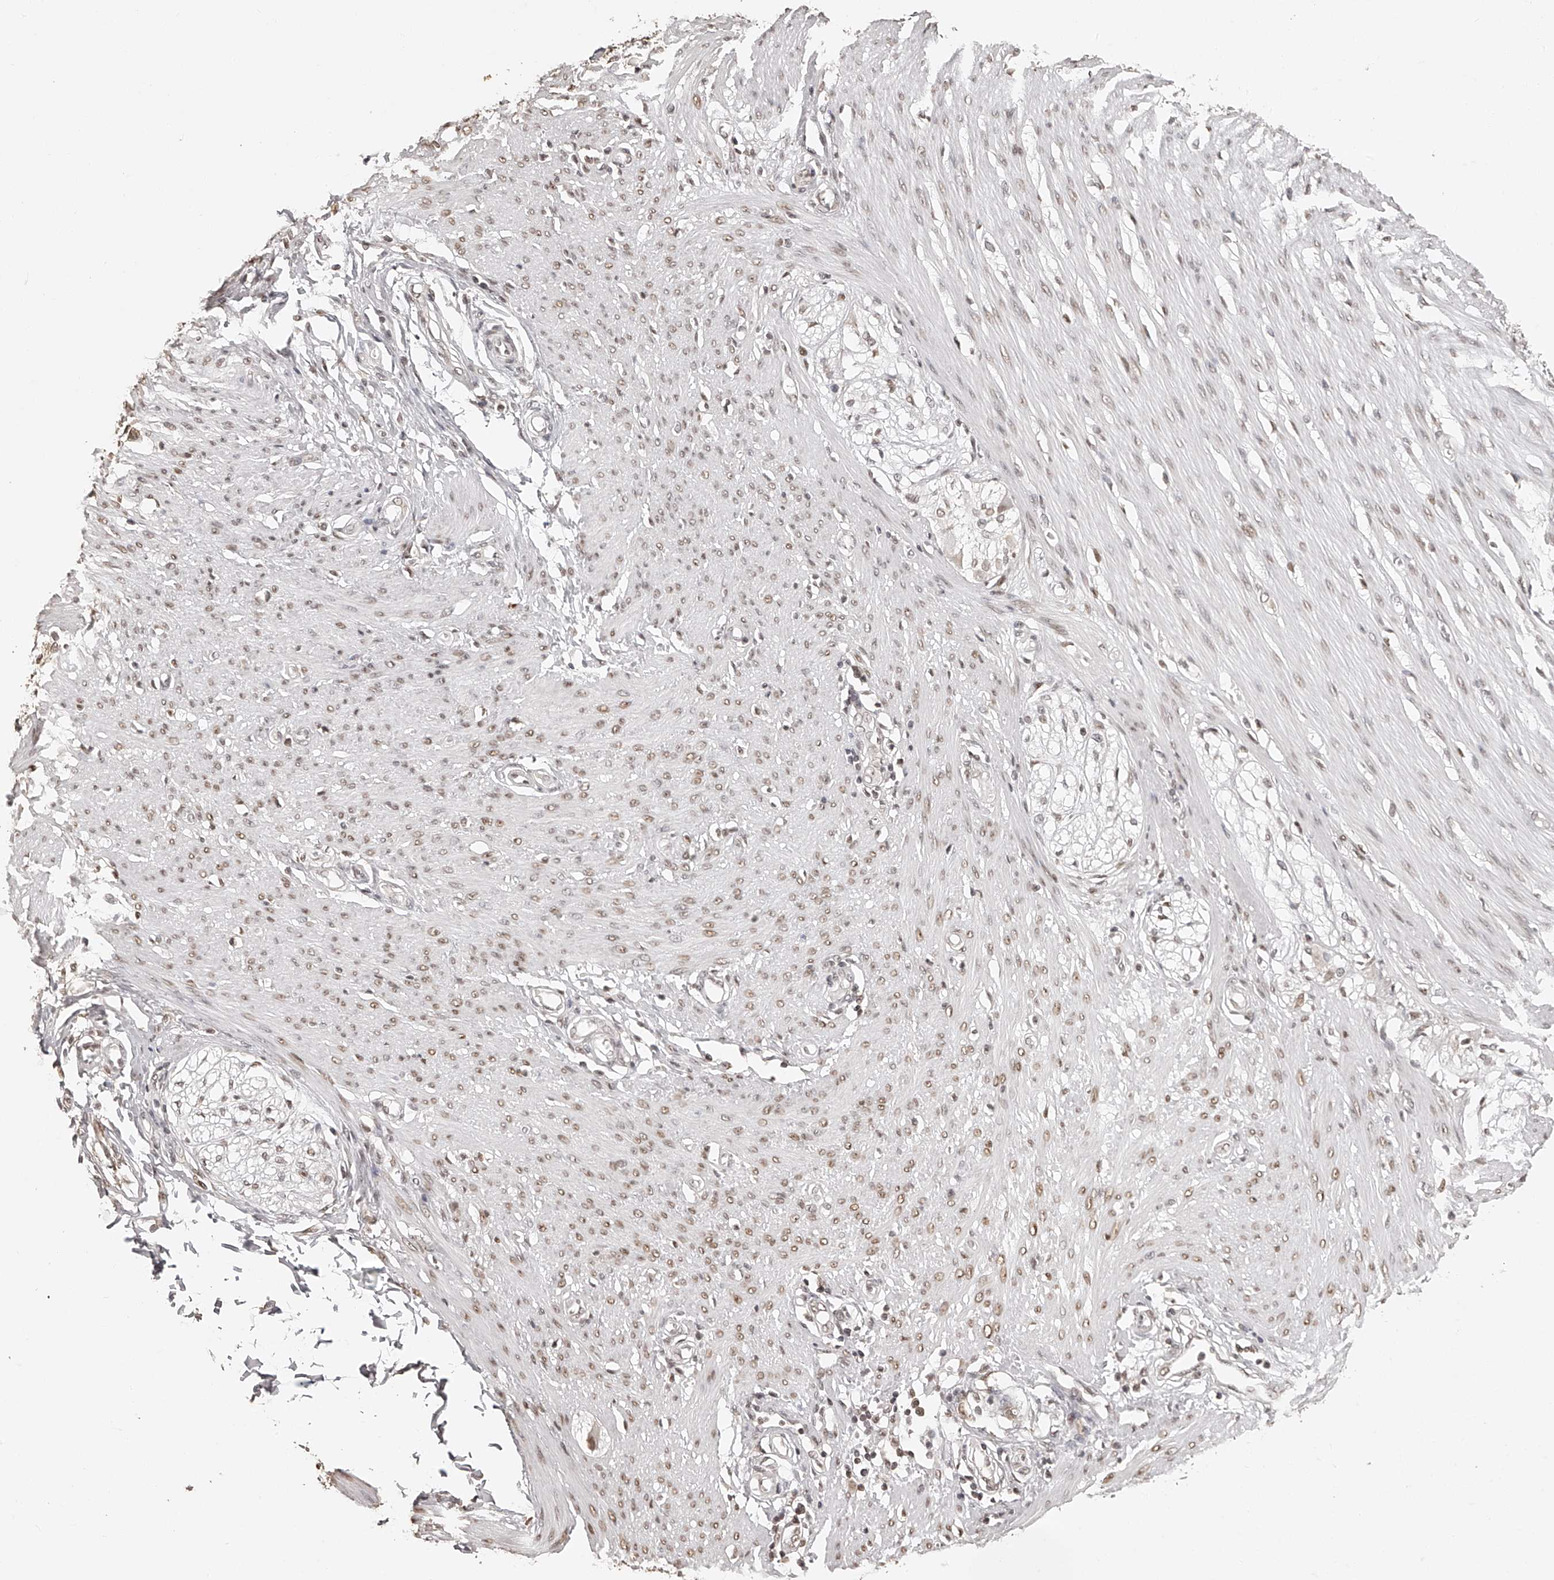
{"staining": {"intensity": "moderate", "quantity": ">75%", "location": "nuclear"}, "tissue": "smooth muscle", "cell_type": "Smooth muscle cells", "image_type": "normal", "snomed": [{"axis": "morphology", "description": "Normal tissue, NOS"}, {"axis": "morphology", "description": "Adenocarcinoma, NOS"}, {"axis": "topography", "description": "Colon"}, {"axis": "topography", "description": "Peripheral nerve tissue"}], "caption": "Benign smooth muscle was stained to show a protein in brown. There is medium levels of moderate nuclear staining in approximately >75% of smooth muscle cells.", "gene": "ZNF503", "patient": {"sex": "male", "age": 14}}